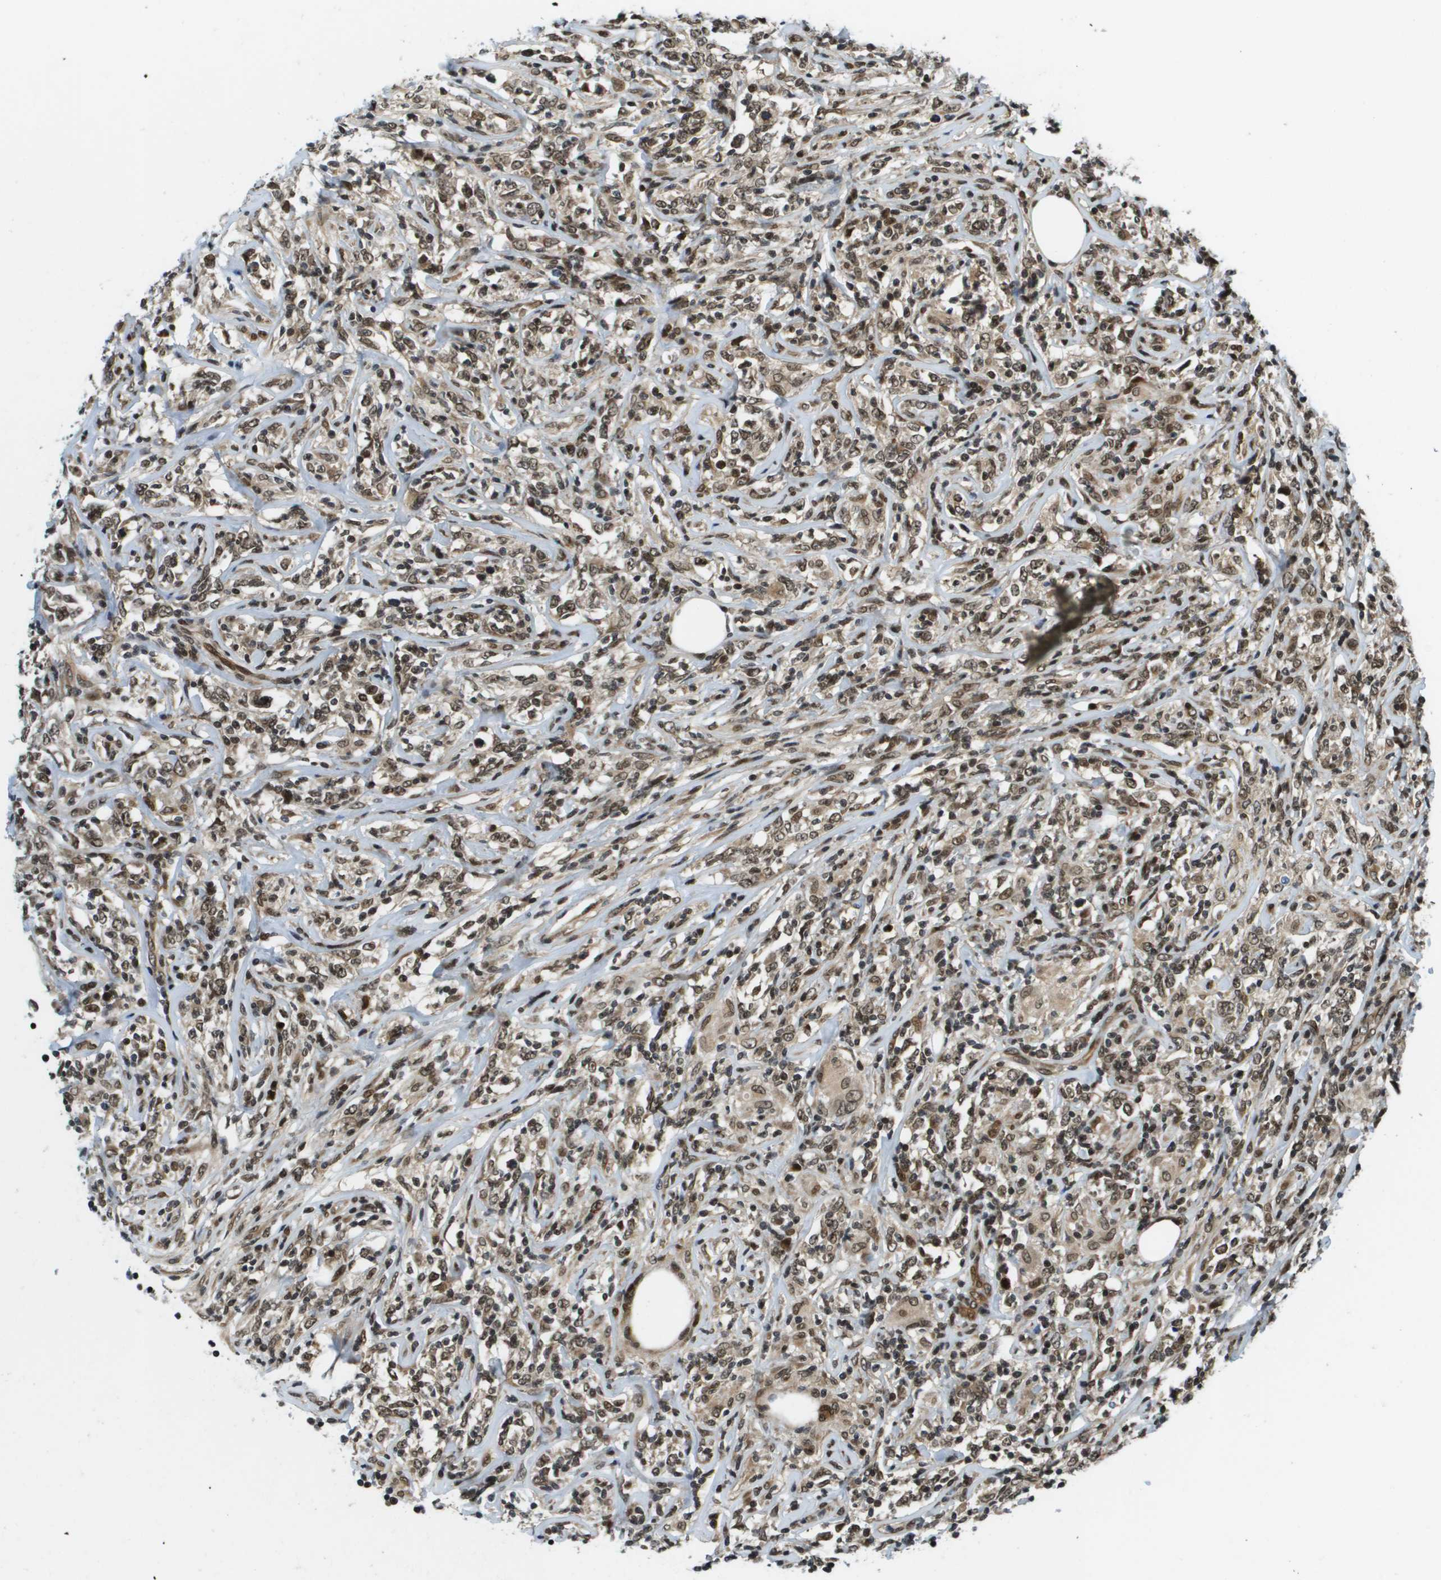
{"staining": {"intensity": "moderate", "quantity": ">75%", "location": "nuclear"}, "tissue": "lymphoma", "cell_type": "Tumor cells", "image_type": "cancer", "snomed": [{"axis": "morphology", "description": "Malignant lymphoma, non-Hodgkin's type, High grade"}, {"axis": "topography", "description": "Lymph node"}], "caption": "Lymphoma stained with a protein marker shows moderate staining in tumor cells.", "gene": "RECQL4", "patient": {"sex": "female", "age": 84}}